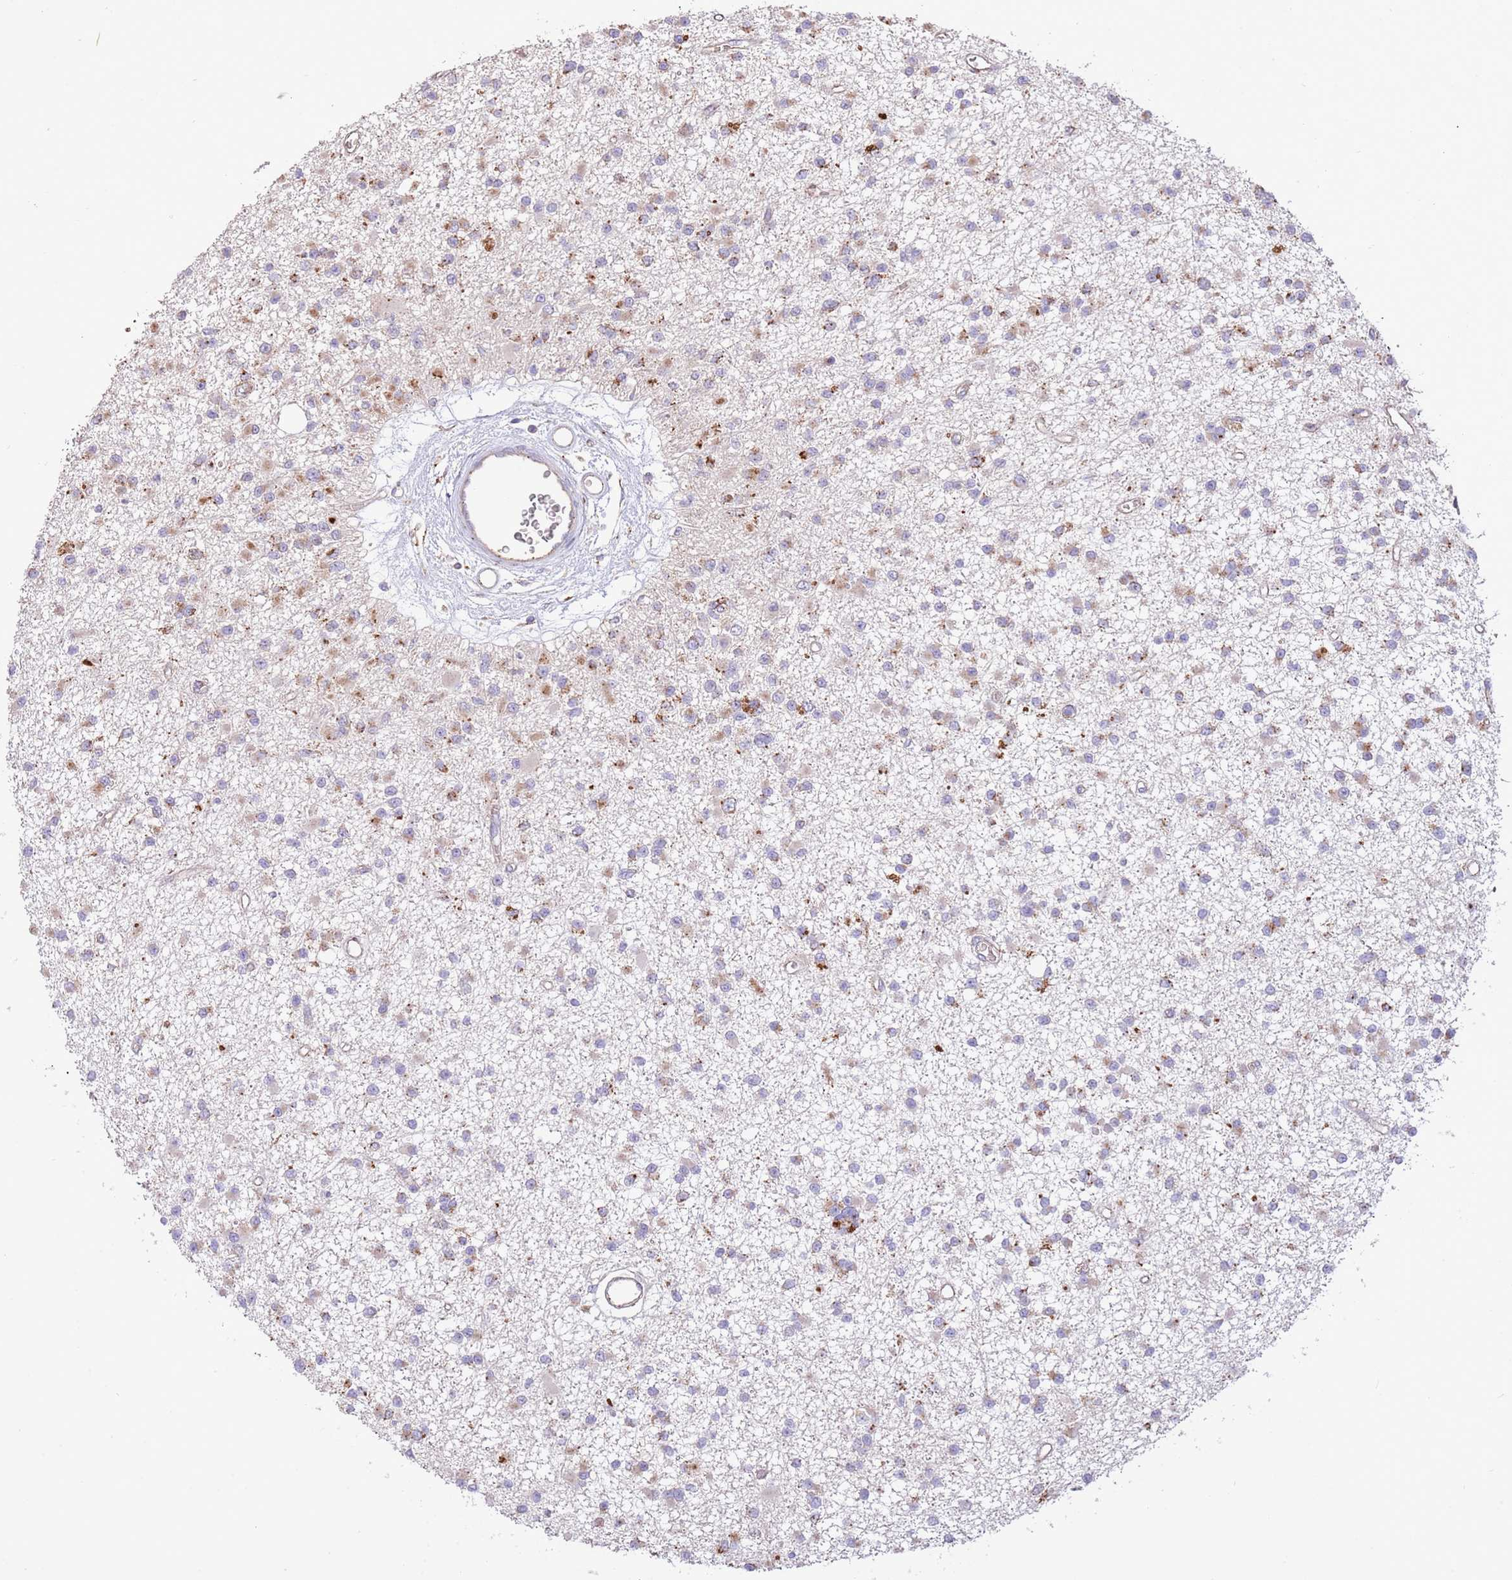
{"staining": {"intensity": "moderate", "quantity": "25%-75%", "location": "cytoplasmic/membranous"}, "tissue": "glioma", "cell_type": "Tumor cells", "image_type": "cancer", "snomed": [{"axis": "morphology", "description": "Glioma, malignant, Low grade"}, {"axis": "topography", "description": "Brain"}], "caption": "Moderate cytoplasmic/membranous staining for a protein is seen in approximately 25%-75% of tumor cells of low-grade glioma (malignant) using immunohistochemistry.", "gene": "DOCK6", "patient": {"sex": "female", "age": 22}}